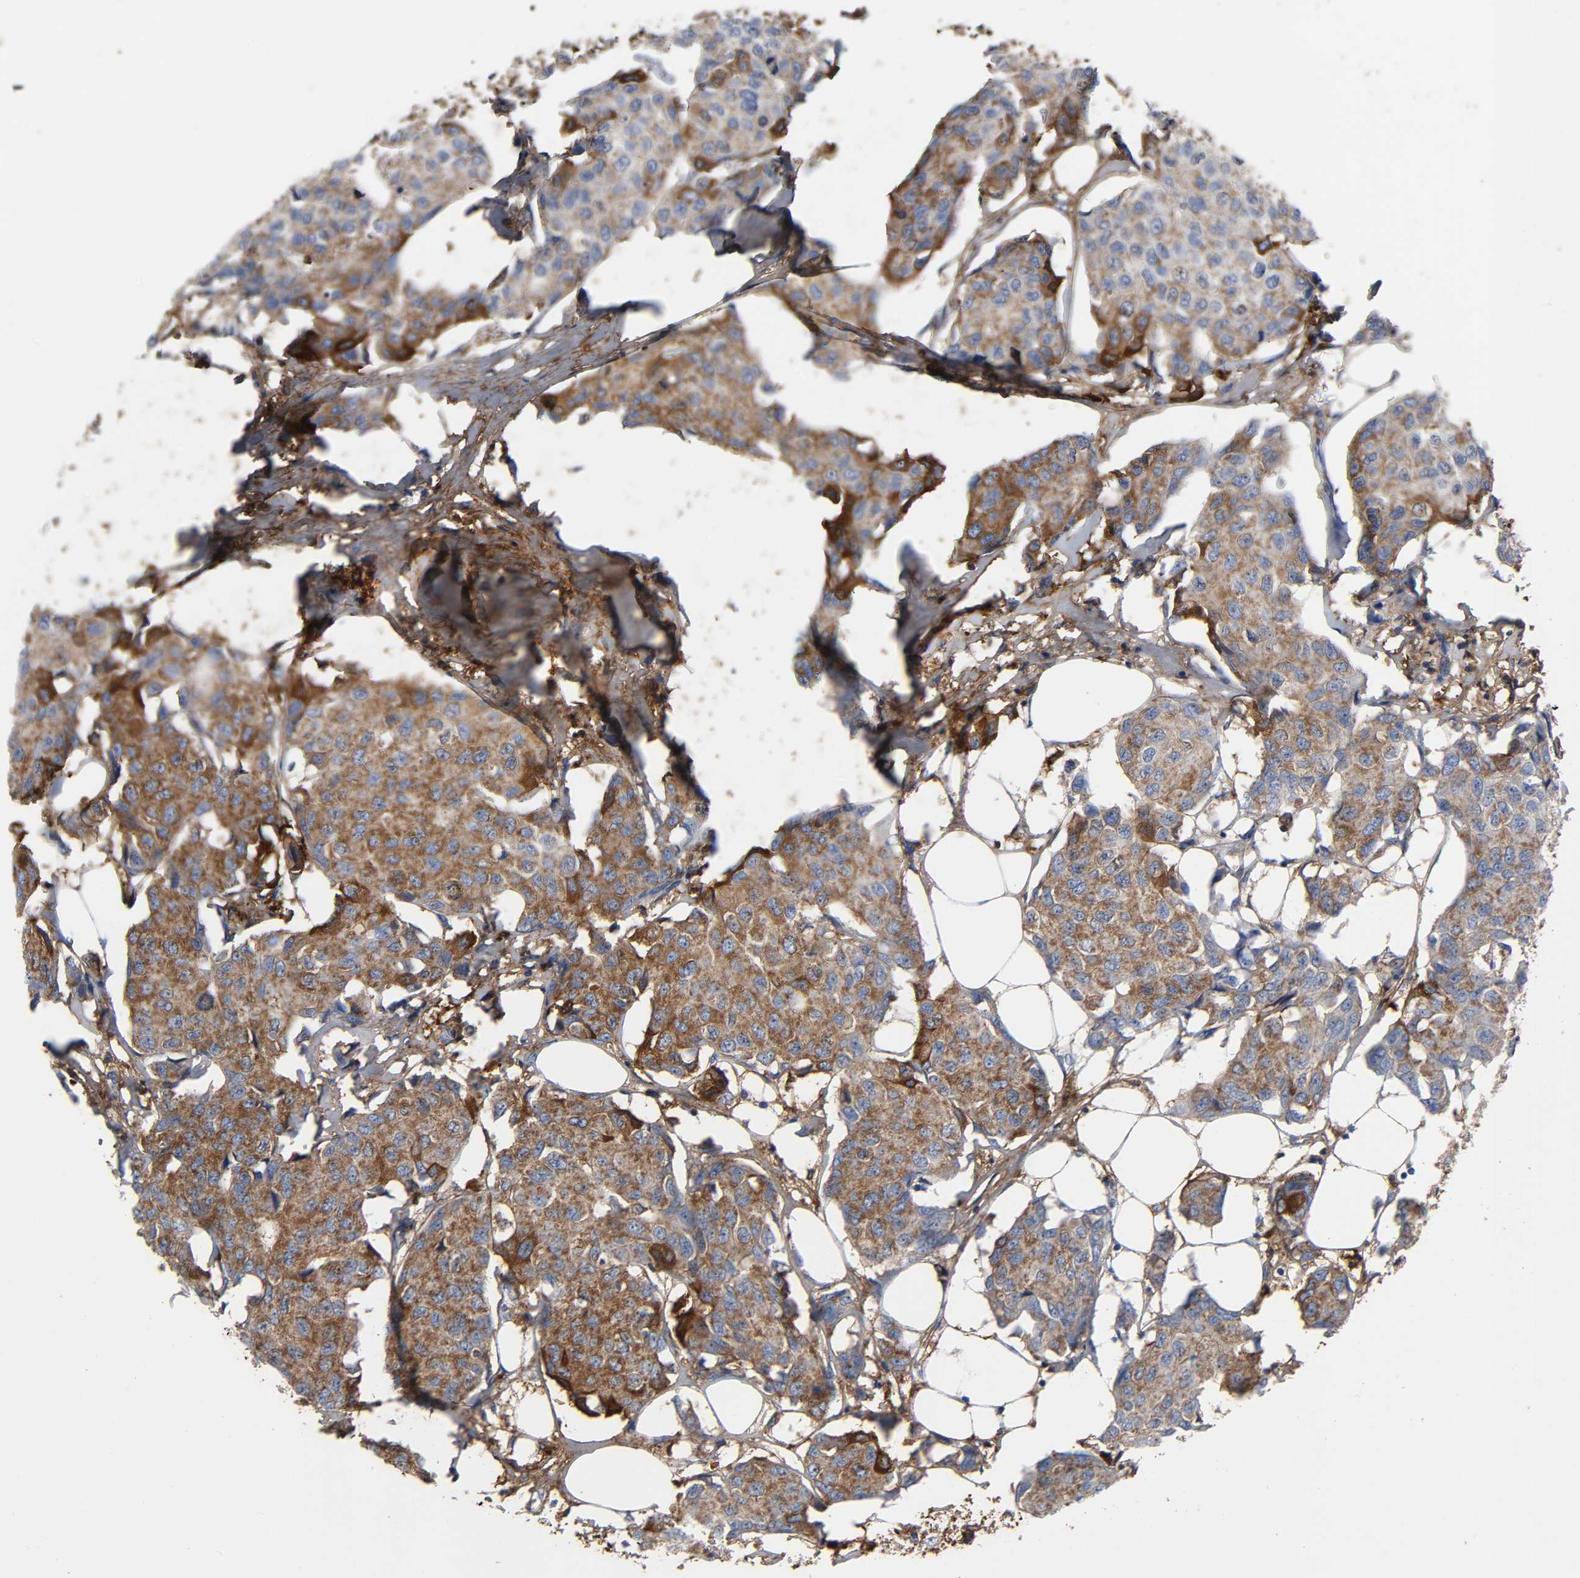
{"staining": {"intensity": "moderate", "quantity": "25%-75%", "location": "cytoplasmic/membranous"}, "tissue": "breast cancer", "cell_type": "Tumor cells", "image_type": "cancer", "snomed": [{"axis": "morphology", "description": "Duct carcinoma"}, {"axis": "topography", "description": "Breast"}], "caption": "Breast intraductal carcinoma tissue displays moderate cytoplasmic/membranous positivity in about 25%-75% of tumor cells (DAB (3,3'-diaminobenzidine) IHC with brightfield microscopy, high magnification).", "gene": "FBLN1", "patient": {"sex": "female", "age": 80}}